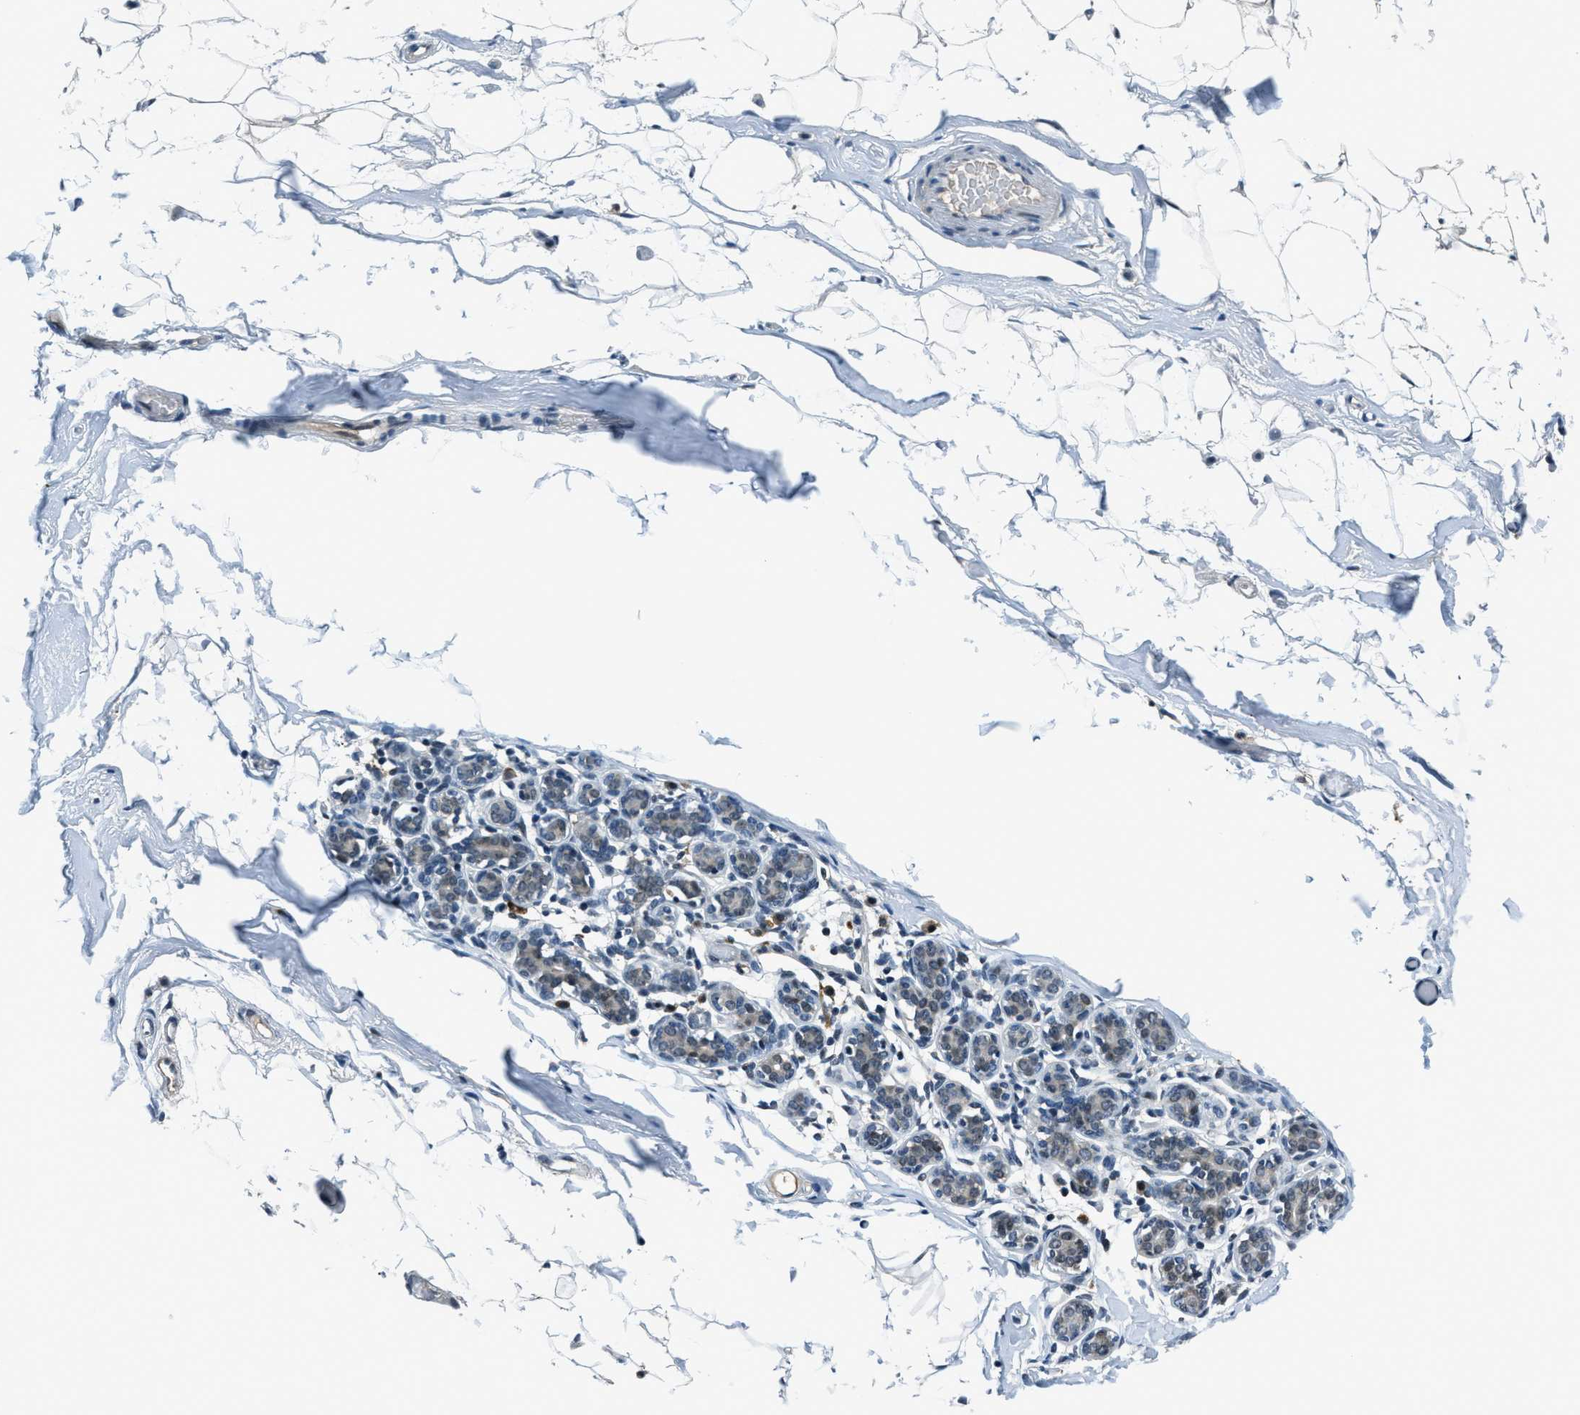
{"staining": {"intensity": "negative", "quantity": "none", "location": "none"}, "tissue": "adipose tissue", "cell_type": "Adipocytes", "image_type": "normal", "snomed": [{"axis": "morphology", "description": "Normal tissue, NOS"}, {"axis": "topography", "description": "Breast"}, {"axis": "topography", "description": "Soft tissue"}], "caption": "A photomicrograph of adipose tissue stained for a protein shows no brown staining in adipocytes.", "gene": "ACTL9", "patient": {"sex": "female", "age": 75}}